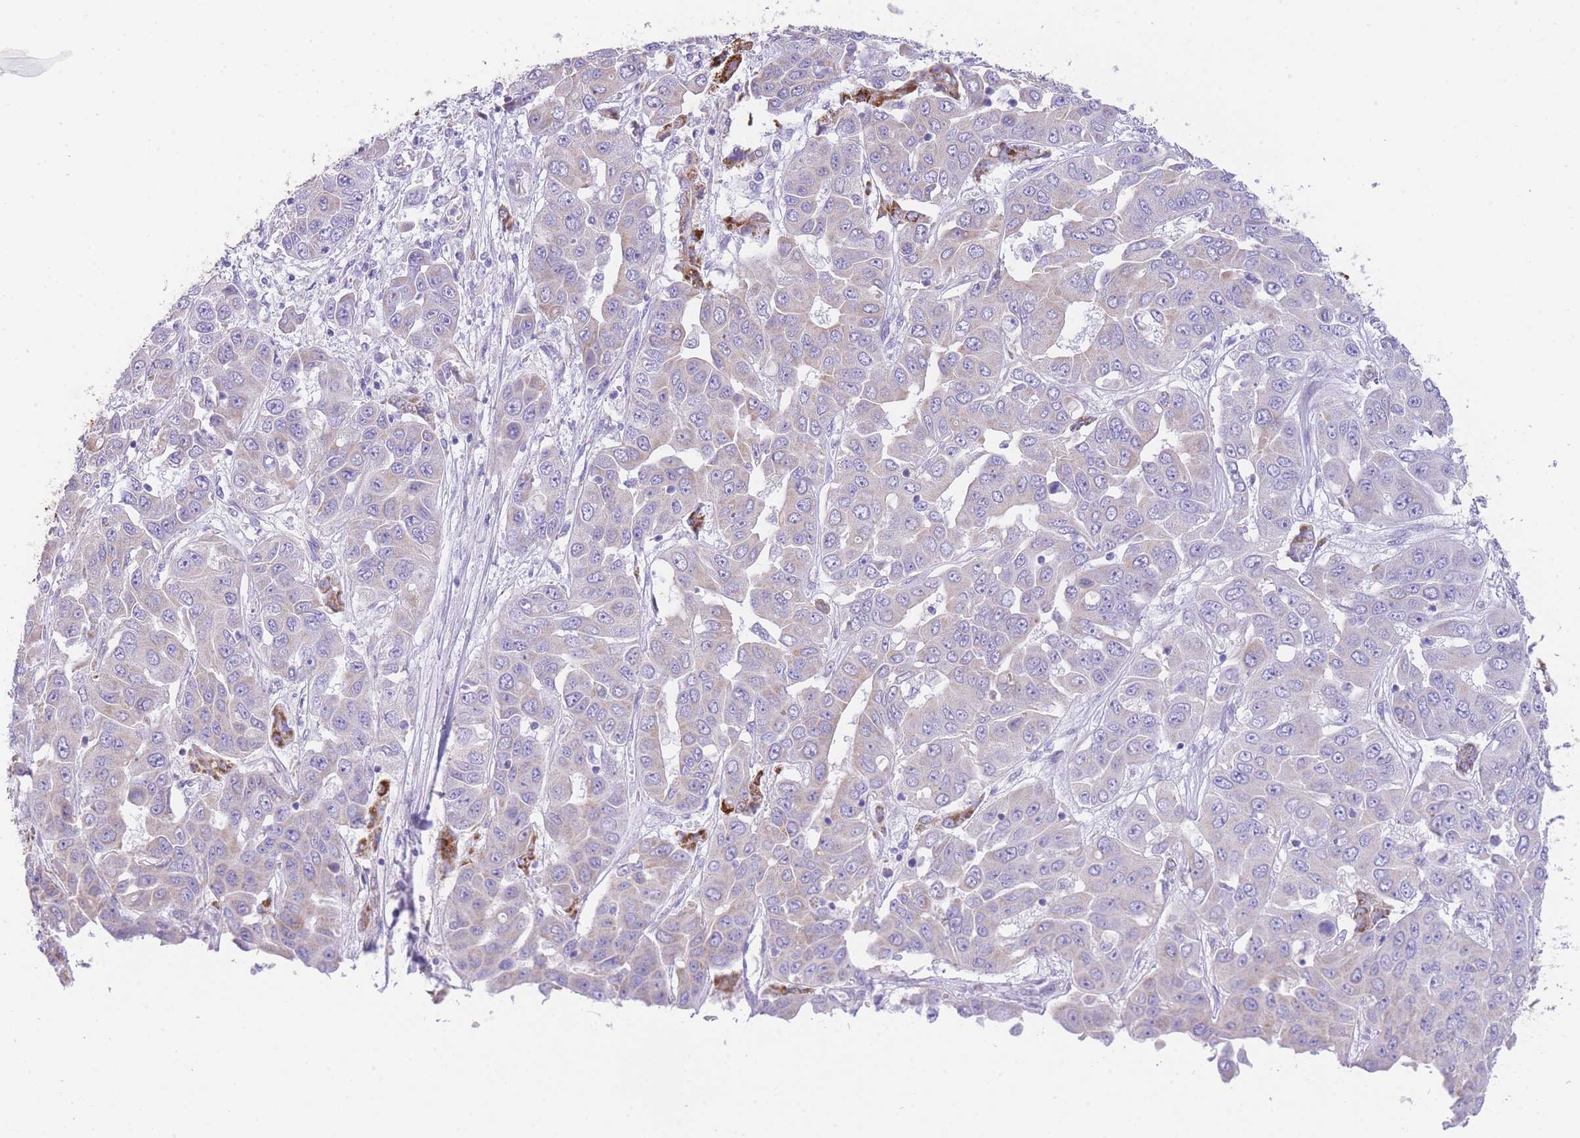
{"staining": {"intensity": "moderate", "quantity": "<25%", "location": "cytoplasmic/membranous"}, "tissue": "liver cancer", "cell_type": "Tumor cells", "image_type": "cancer", "snomed": [{"axis": "morphology", "description": "Cholangiocarcinoma"}, {"axis": "topography", "description": "Liver"}], "caption": "Immunohistochemical staining of liver cancer (cholangiocarcinoma) displays low levels of moderate cytoplasmic/membranous protein positivity in approximately <25% of tumor cells.", "gene": "ACSM4", "patient": {"sex": "female", "age": 52}}